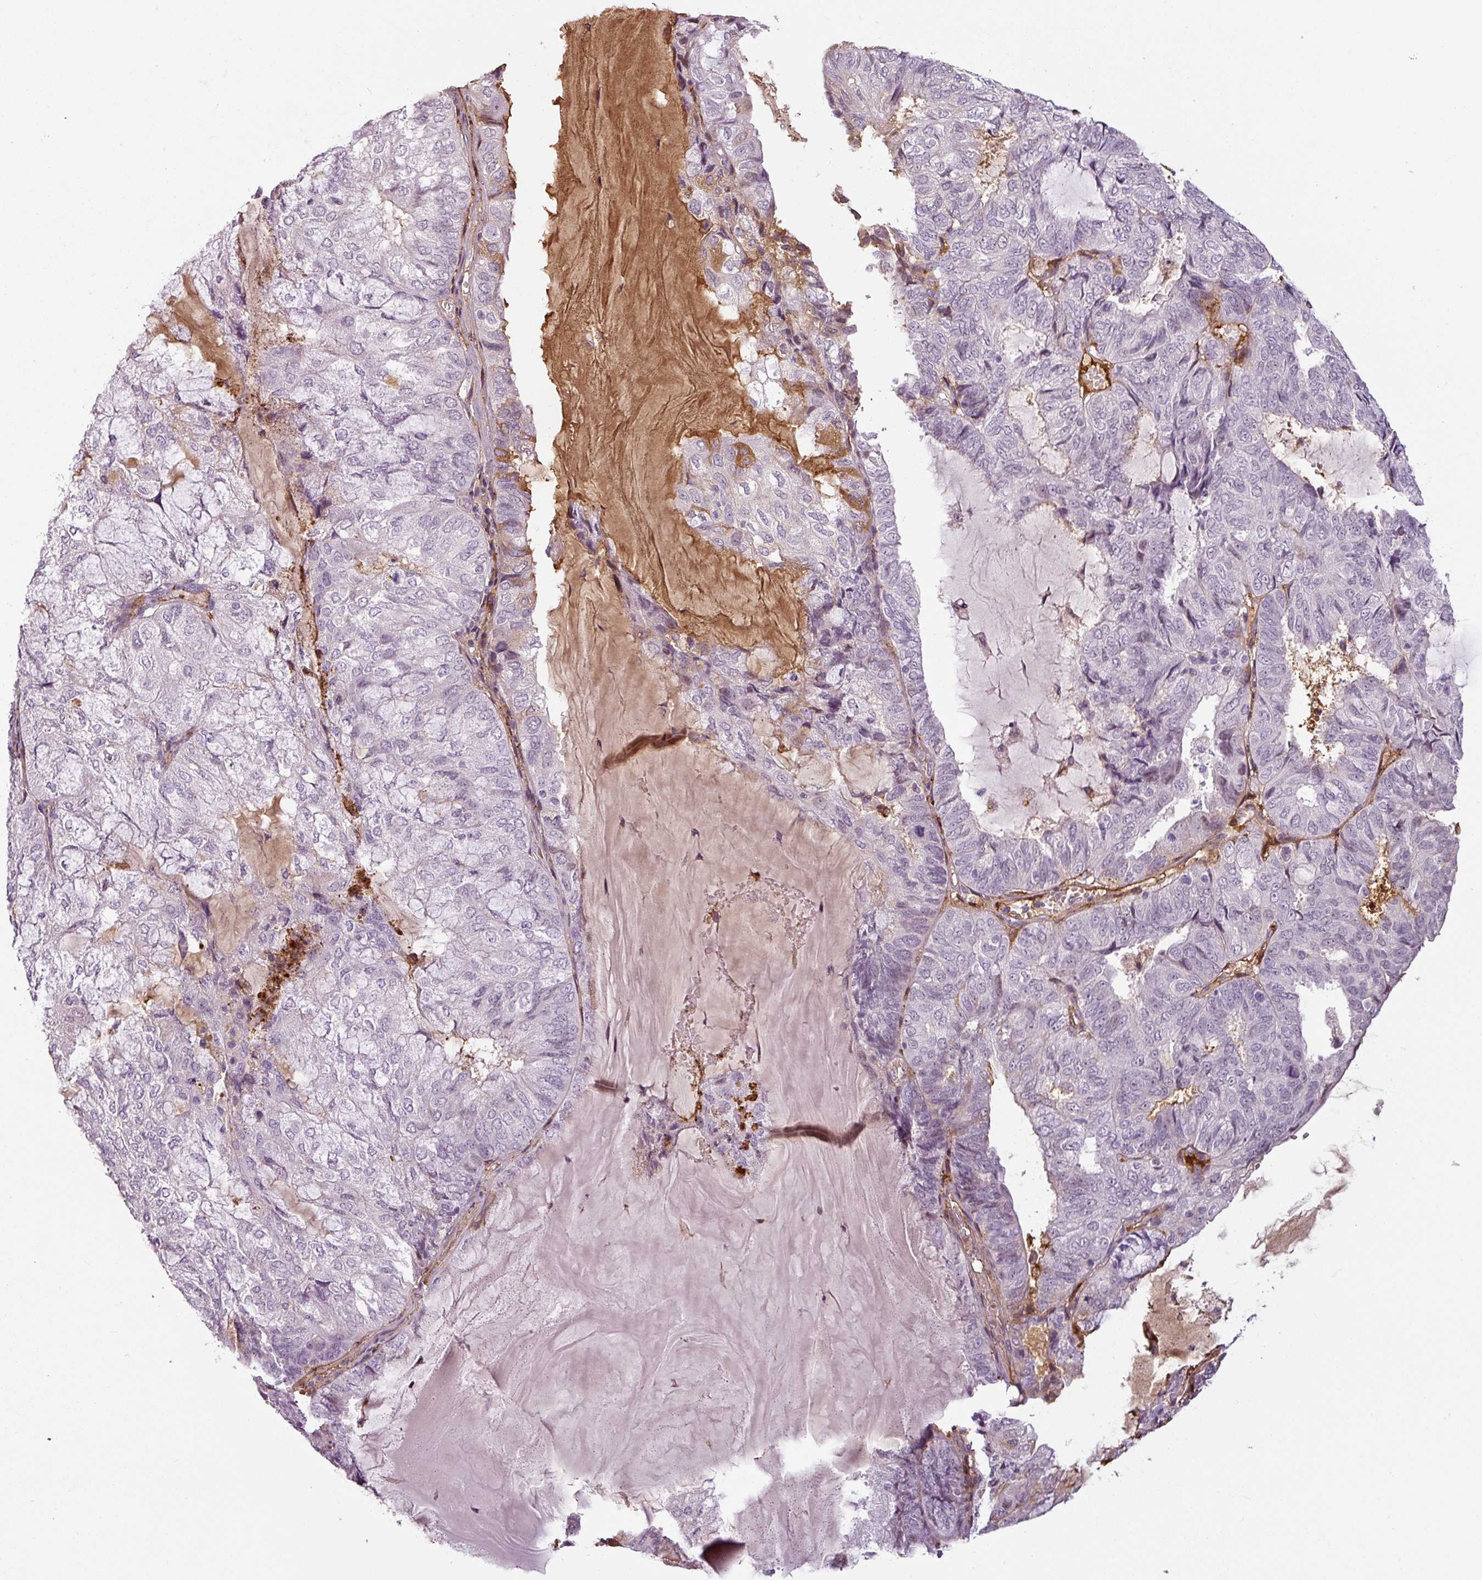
{"staining": {"intensity": "negative", "quantity": "none", "location": "none"}, "tissue": "endometrial cancer", "cell_type": "Tumor cells", "image_type": "cancer", "snomed": [{"axis": "morphology", "description": "Adenocarcinoma, NOS"}, {"axis": "topography", "description": "Endometrium"}], "caption": "Image shows no protein positivity in tumor cells of endometrial cancer (adenocarcinoma) tissue. (Immunohistochemistry (ihc), brightfield microscopy, high magnification).", "gene": "APOC1", "patient": {"sex": "female", "age": 81}}